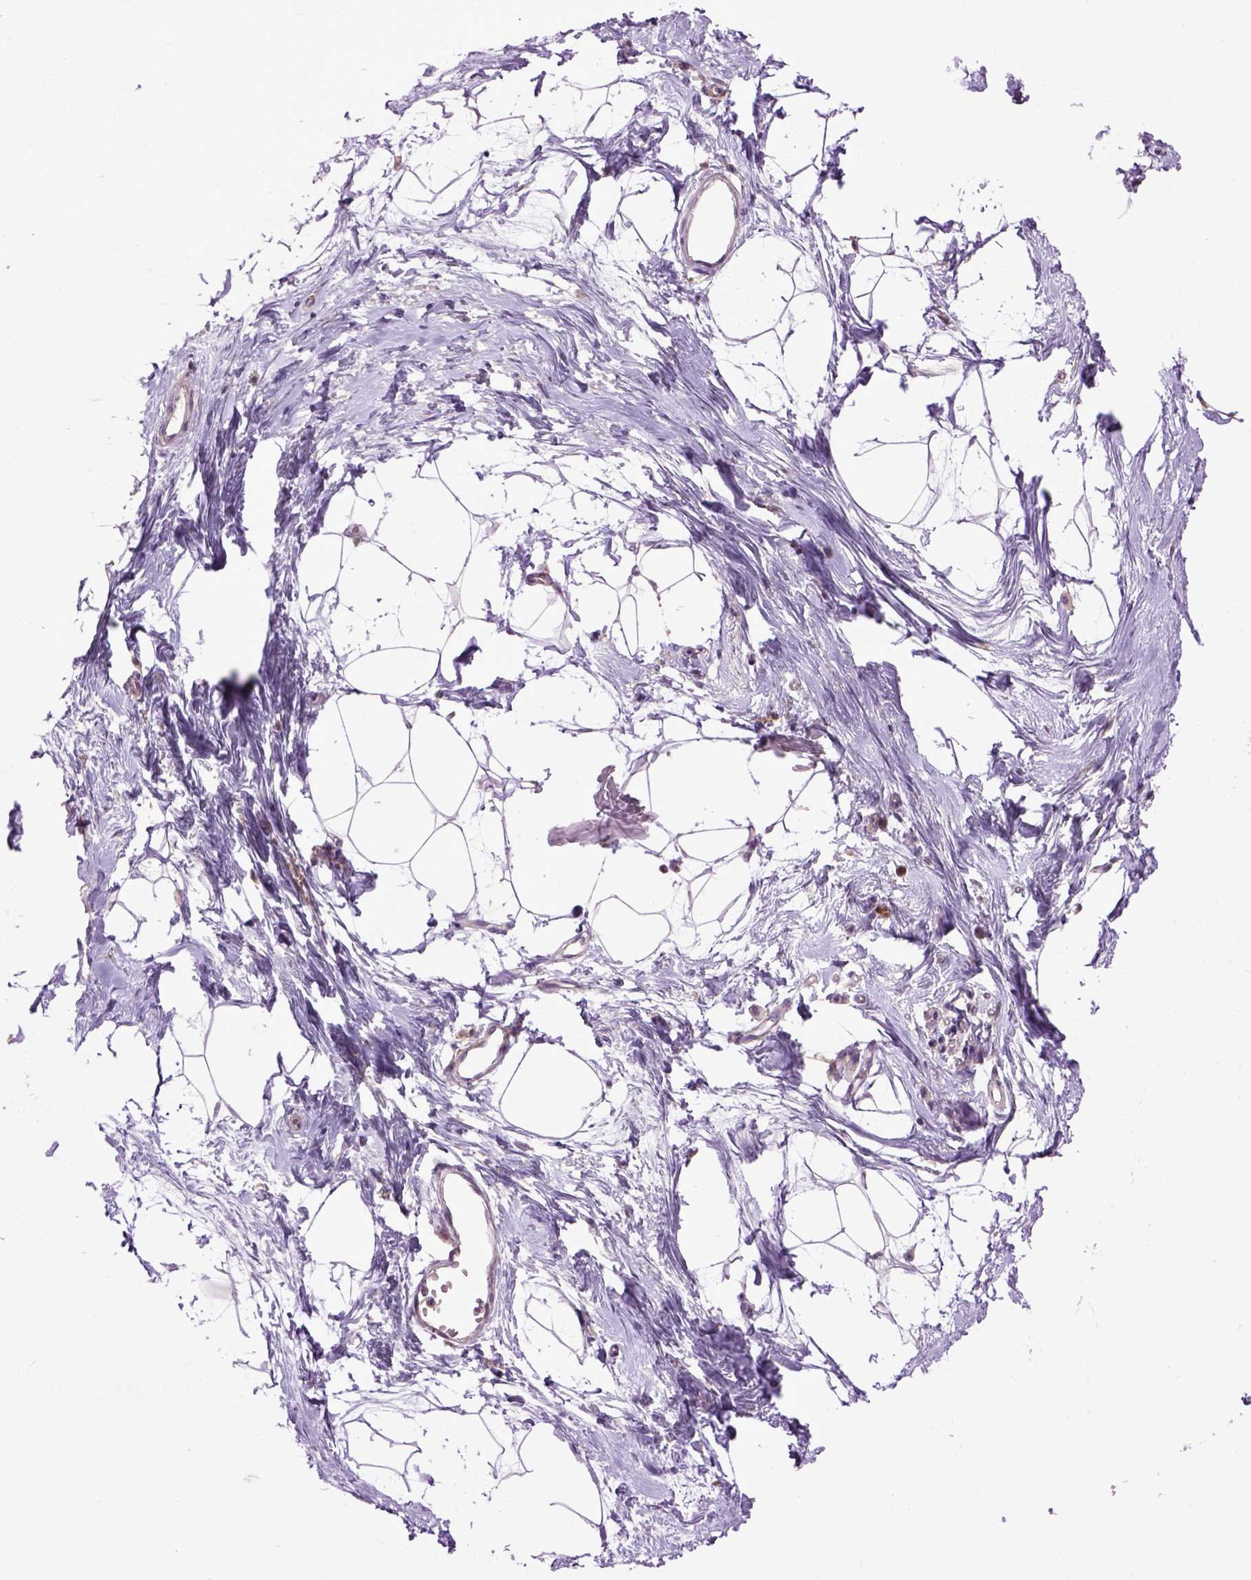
{"staining": {"intensity": "negative", "quantity": "none", "location": "none"}, "tissue": "breast", "cell_type": "Adipocytes", "image_type": "normal", "snomed": [{"axis": "morphology", "description": "Normal tissue, NOS"}, {"axis": "topography", "description": "Breast"}], "caption": "Immunohistochemical staining of benign breast displays no significant expression in adipocytes. (Stains: DAB (3,3'-diaminobenzidine) immunohistochemistry with hematoxylin counter stain, Microscopy: brightfield microscopy at high magnification).", "gene": "EMILIN3", "patient": {"sex": "female", "age": 45}}